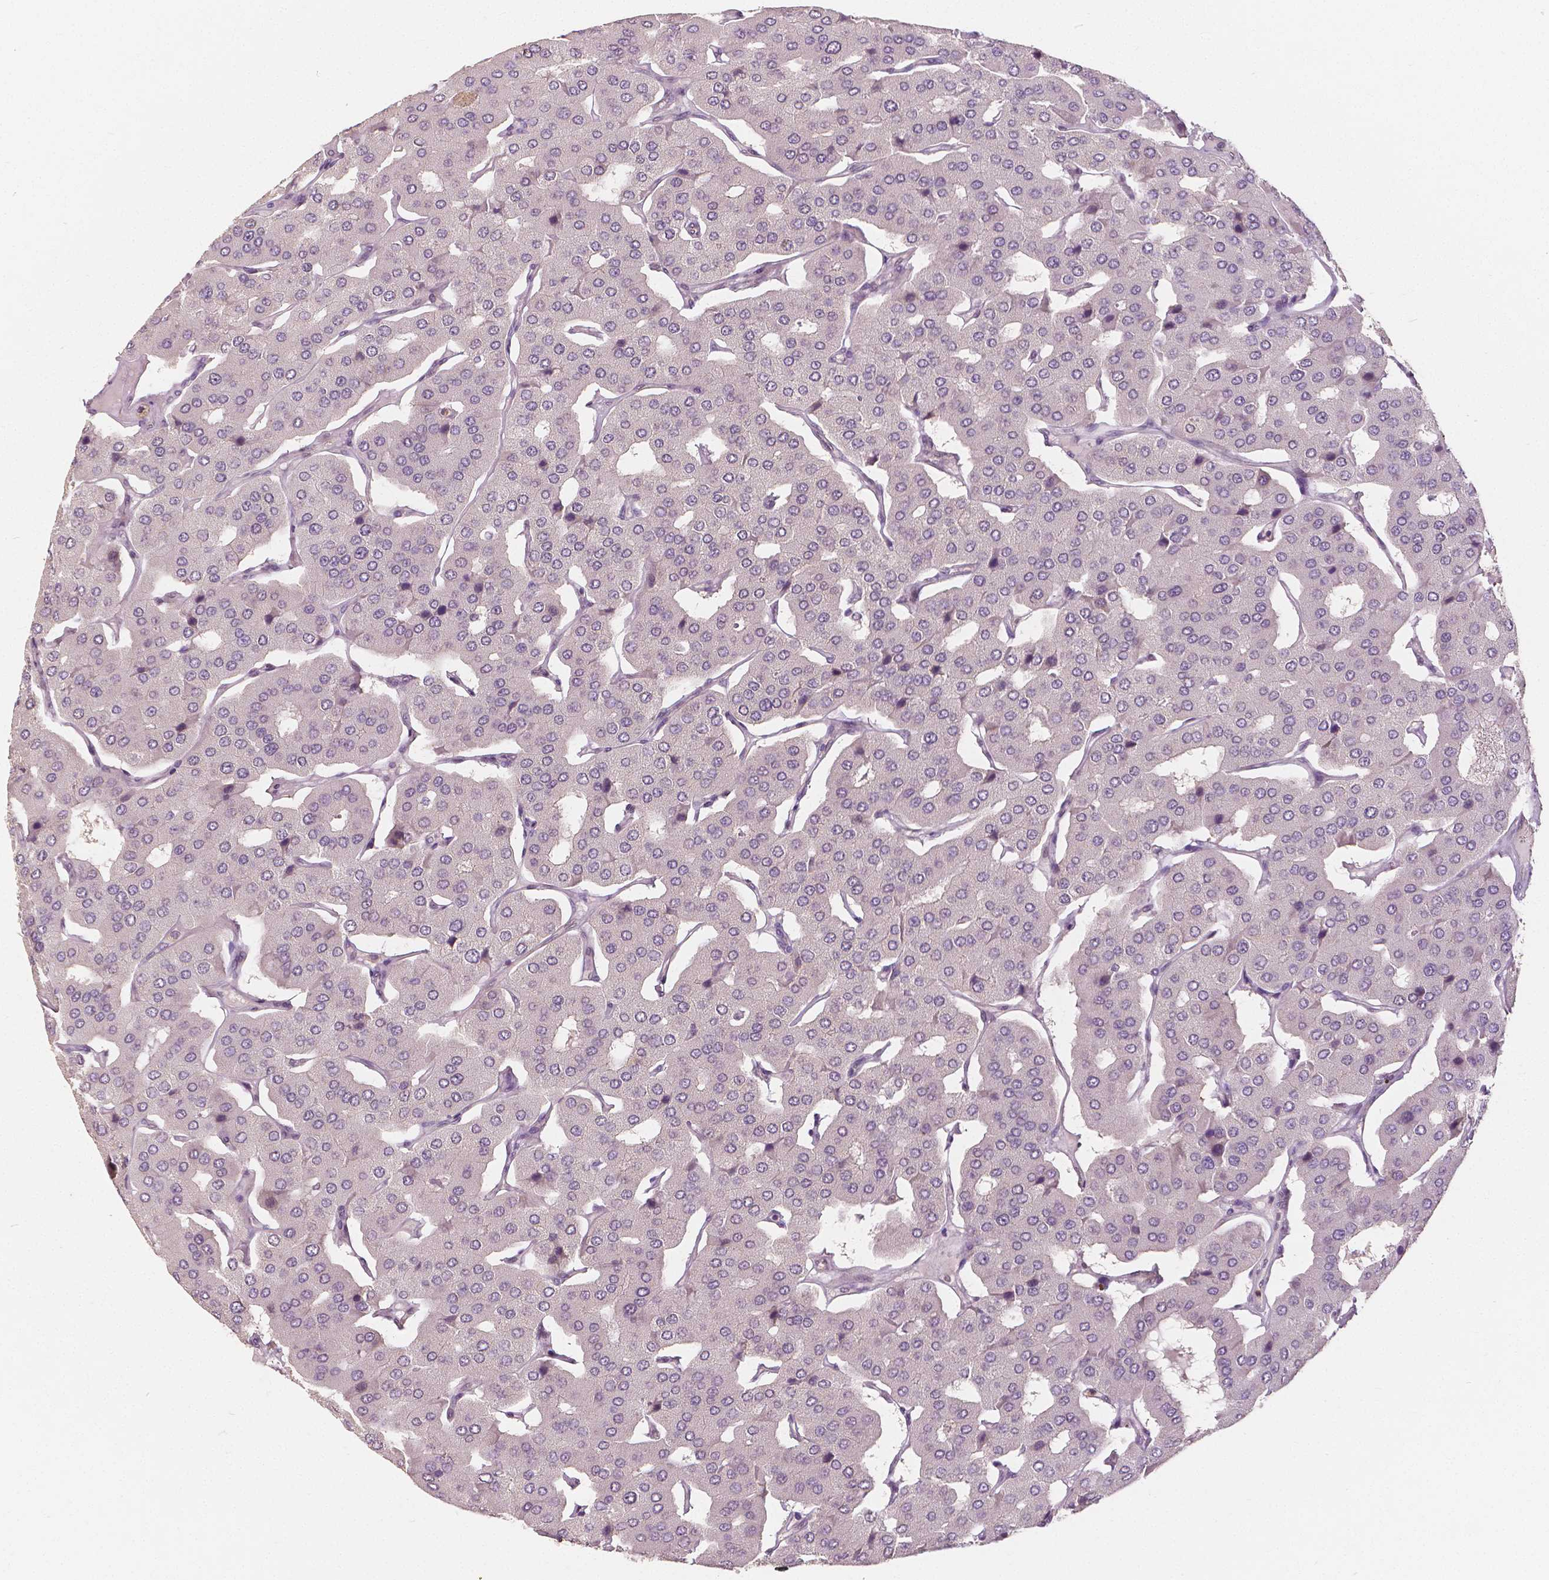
{"staining": {"intensity": "negative", "quantity": "none", "location": "none"}, "tissue": "parathyroid gland", "cell_type": "Glandular cells", "image_type": "normal", "snomed": [{"axis": "morphology", "description": "Normal tissue, NOS"}, {"axis": "morphology", "description": "Adenoma, NOS"}, {"axis": "topography", "description": "Parathyroid gland"}], "caption": "DAB (3,3'-diaminobenzidine) immunohistochemical staining of benign parathyroid gland reveals no significant positivity in glandular cells.", "gene": "NAPRT", "patient": {"sex": "female", "age": 86}}